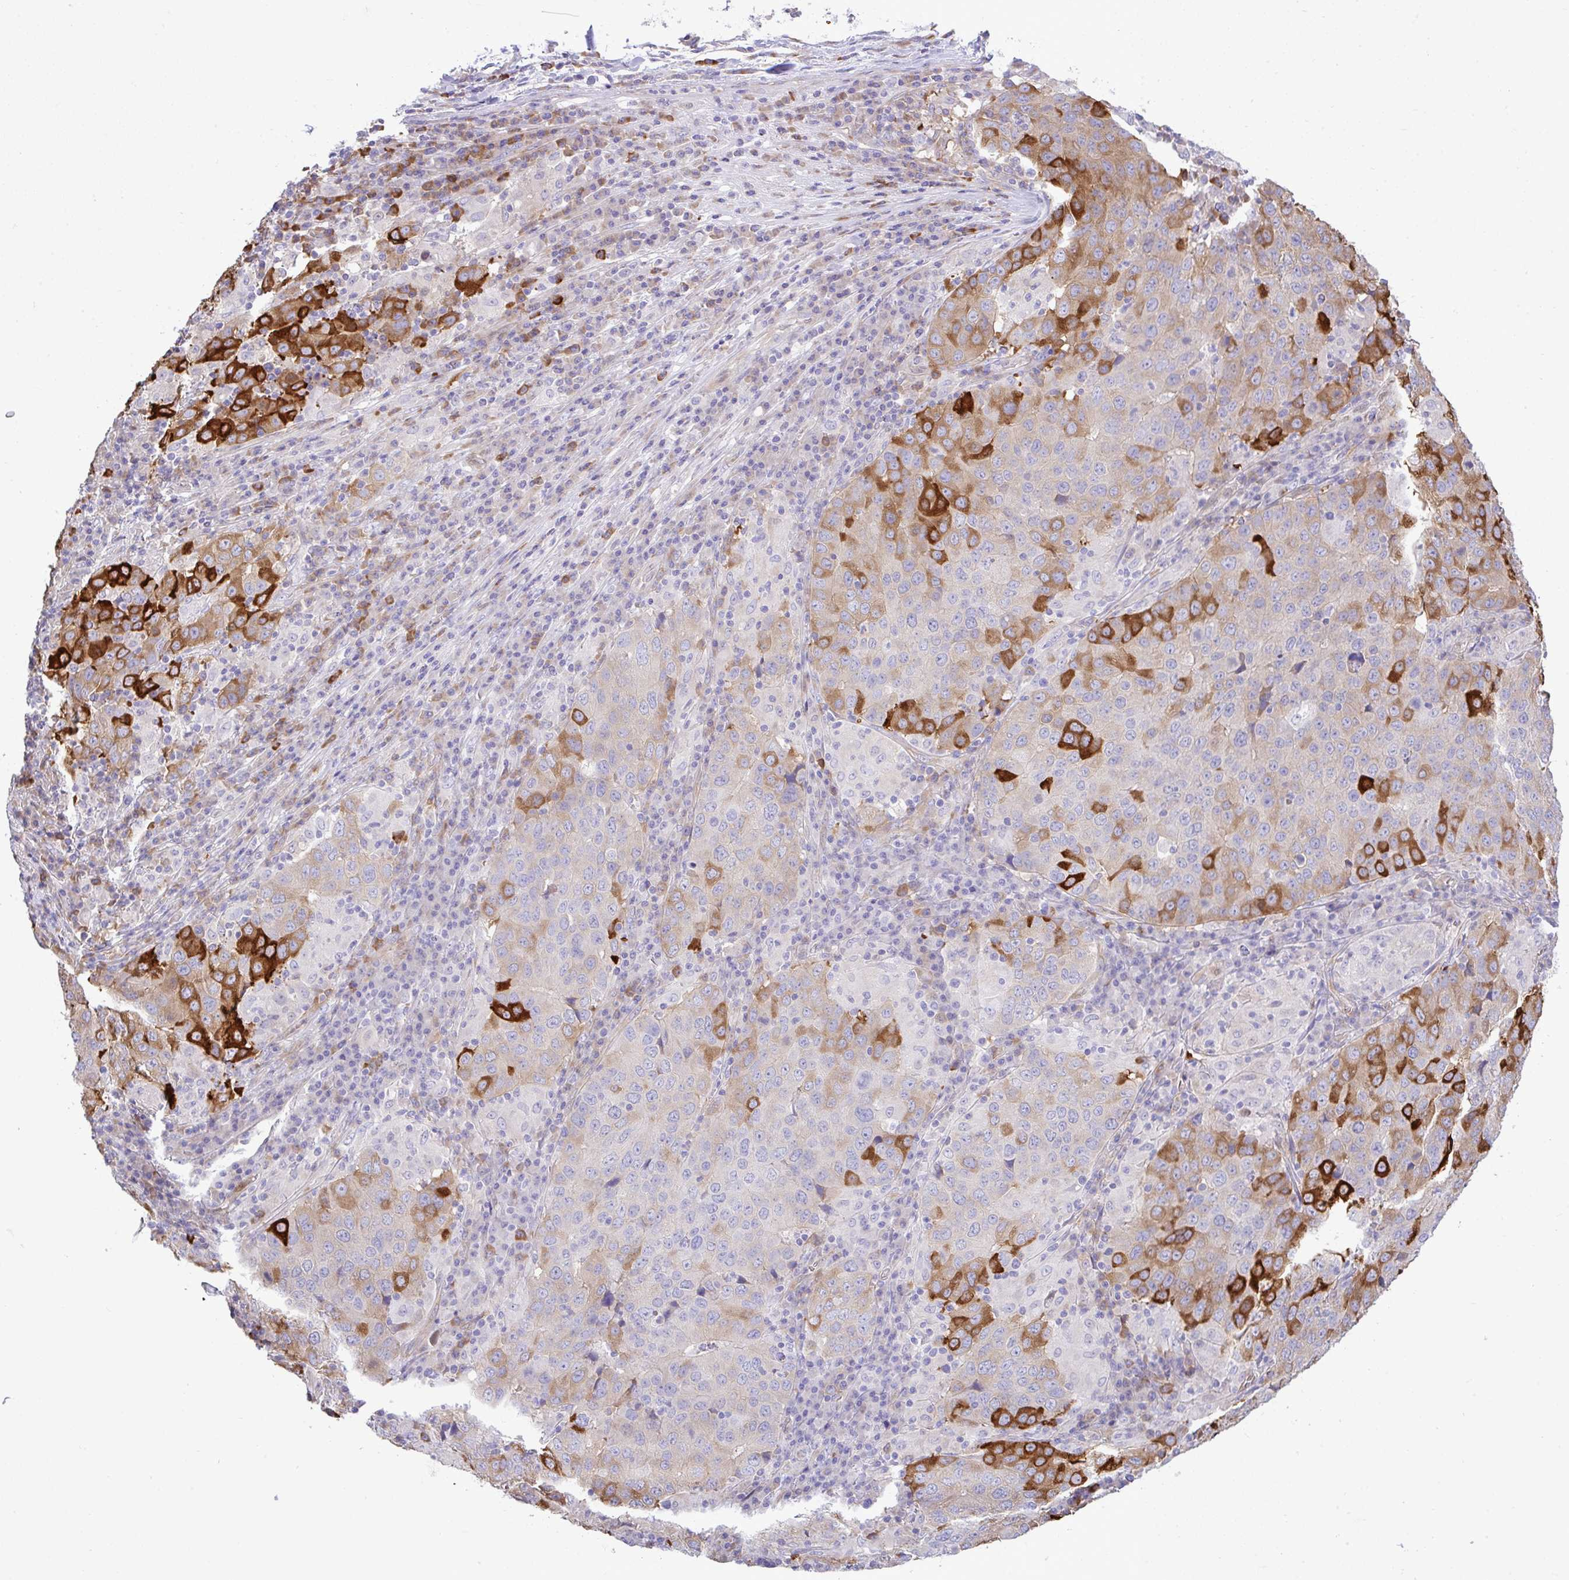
{"staining": {"intensity": "strong", "quantity": "<25%", "location": "cytoplasmic/membranous"}, "tissue": "stomach cancer", "cell_type": "Tumor cells", "image_type": "cancer", "snomed": [{"axis": "morphology", "description": "Adenocarcinoma, NOS"}, {"axis": "topography", "description": "Stomach"}], "caption": "Stomach cancer stained with IHC reveals strong cytoplasmic/membranous staining in approximately <25% of tumor cells. The protein is shown in brown color, while the nuclei are stained blue.", "gene": "EEF1A2", "patient": {"sex": "male", "age": 71}}